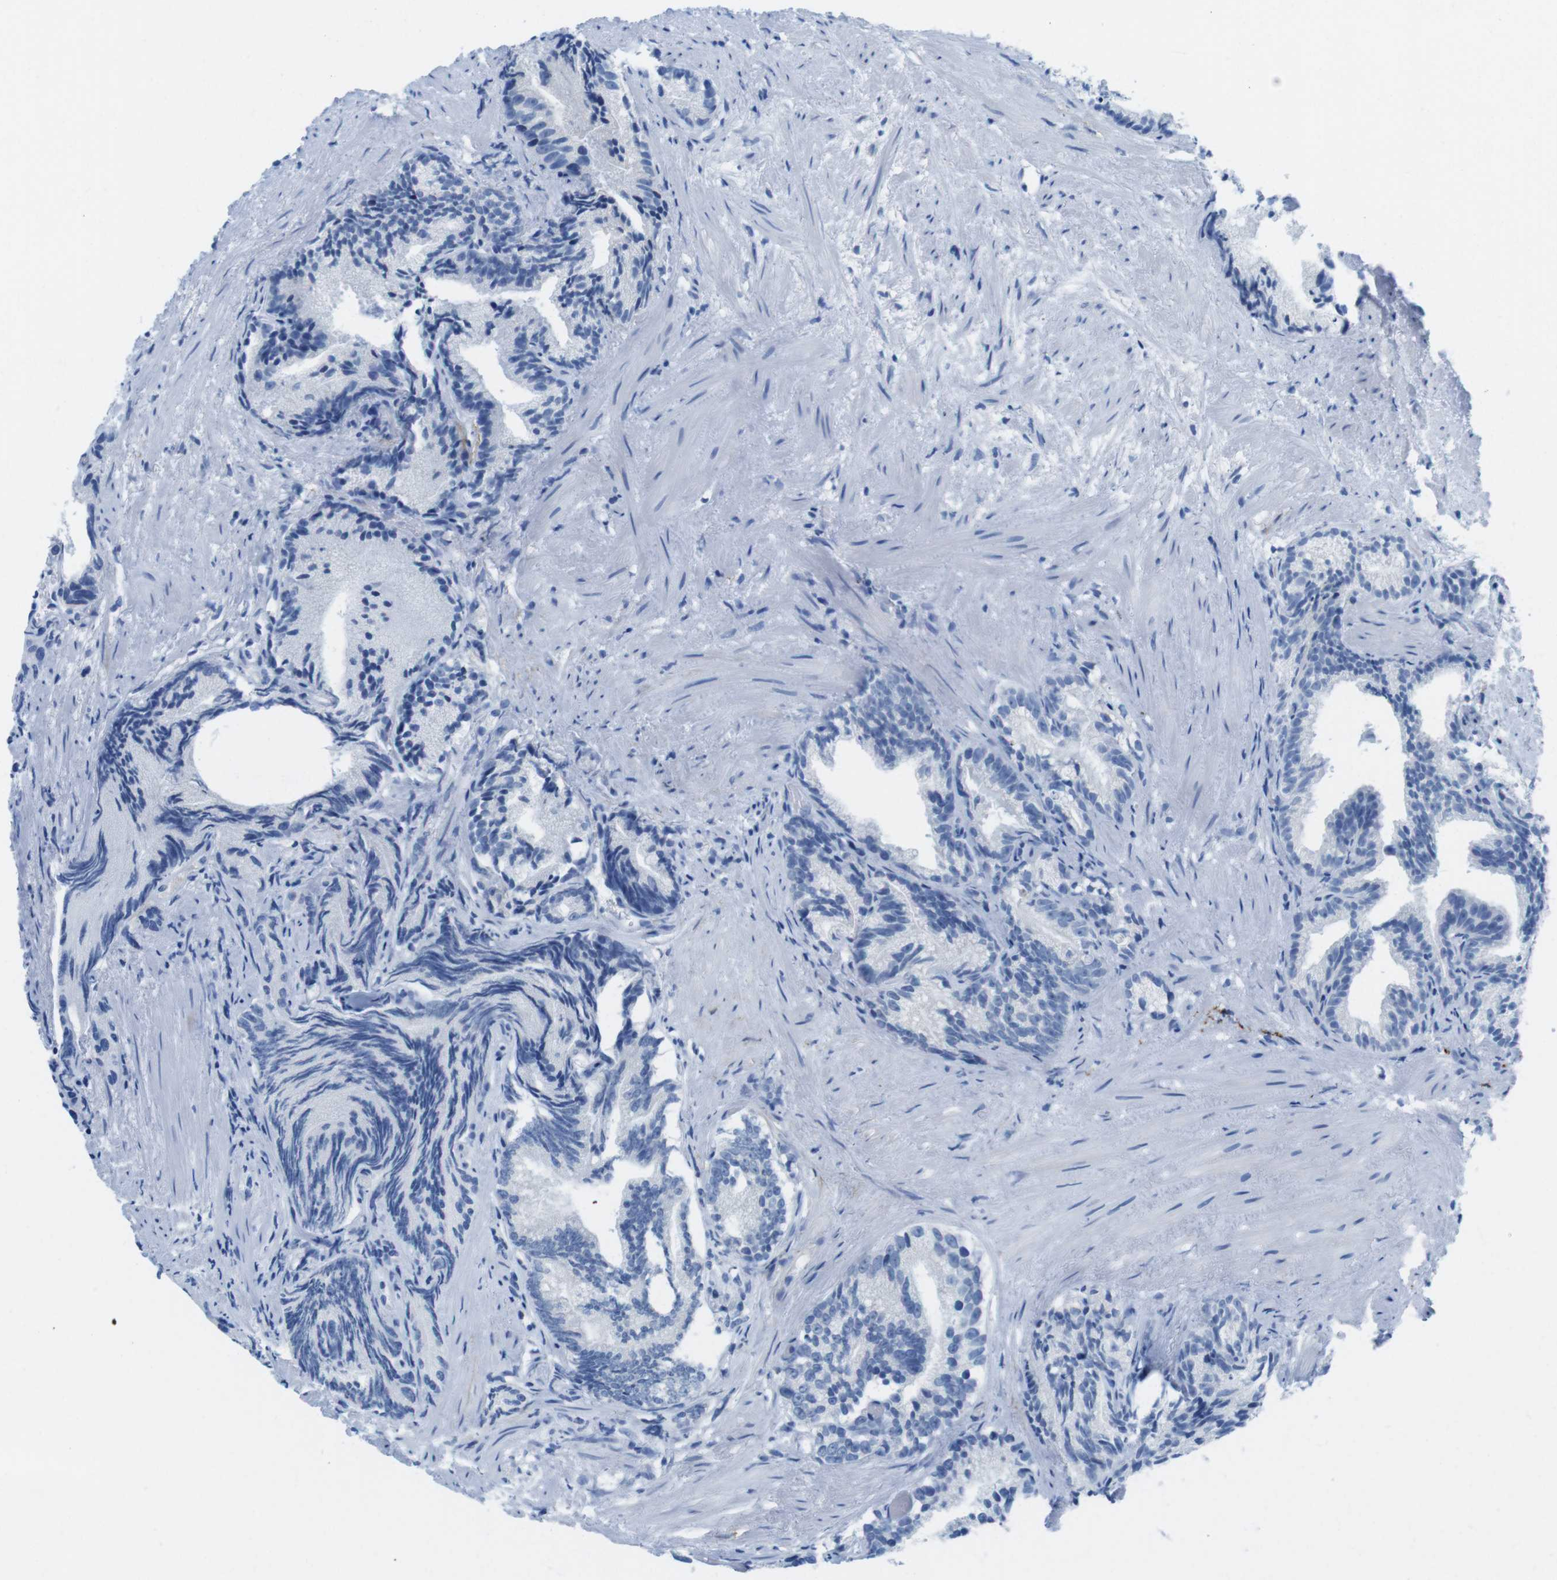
{"staining": {"intensity": "negative", "quantity": "none", "location": "none"}, "tissue": "prostate cancer", "cell_type": "Tumor cells", "image_type": "cancer", "snomed": [{"axis": "morphology", "description": "Adenocarcinoma, Low grade"}, {"axis": "topography", "description": "Prostate"}], "caption": "Immunohistochemistry (IHC) of low-grade adenocarcinoma (prostate) exhibits no positivity in tumor cells.", "gene": "GAP43", "patient": {"sex": "male", "age": 89}}